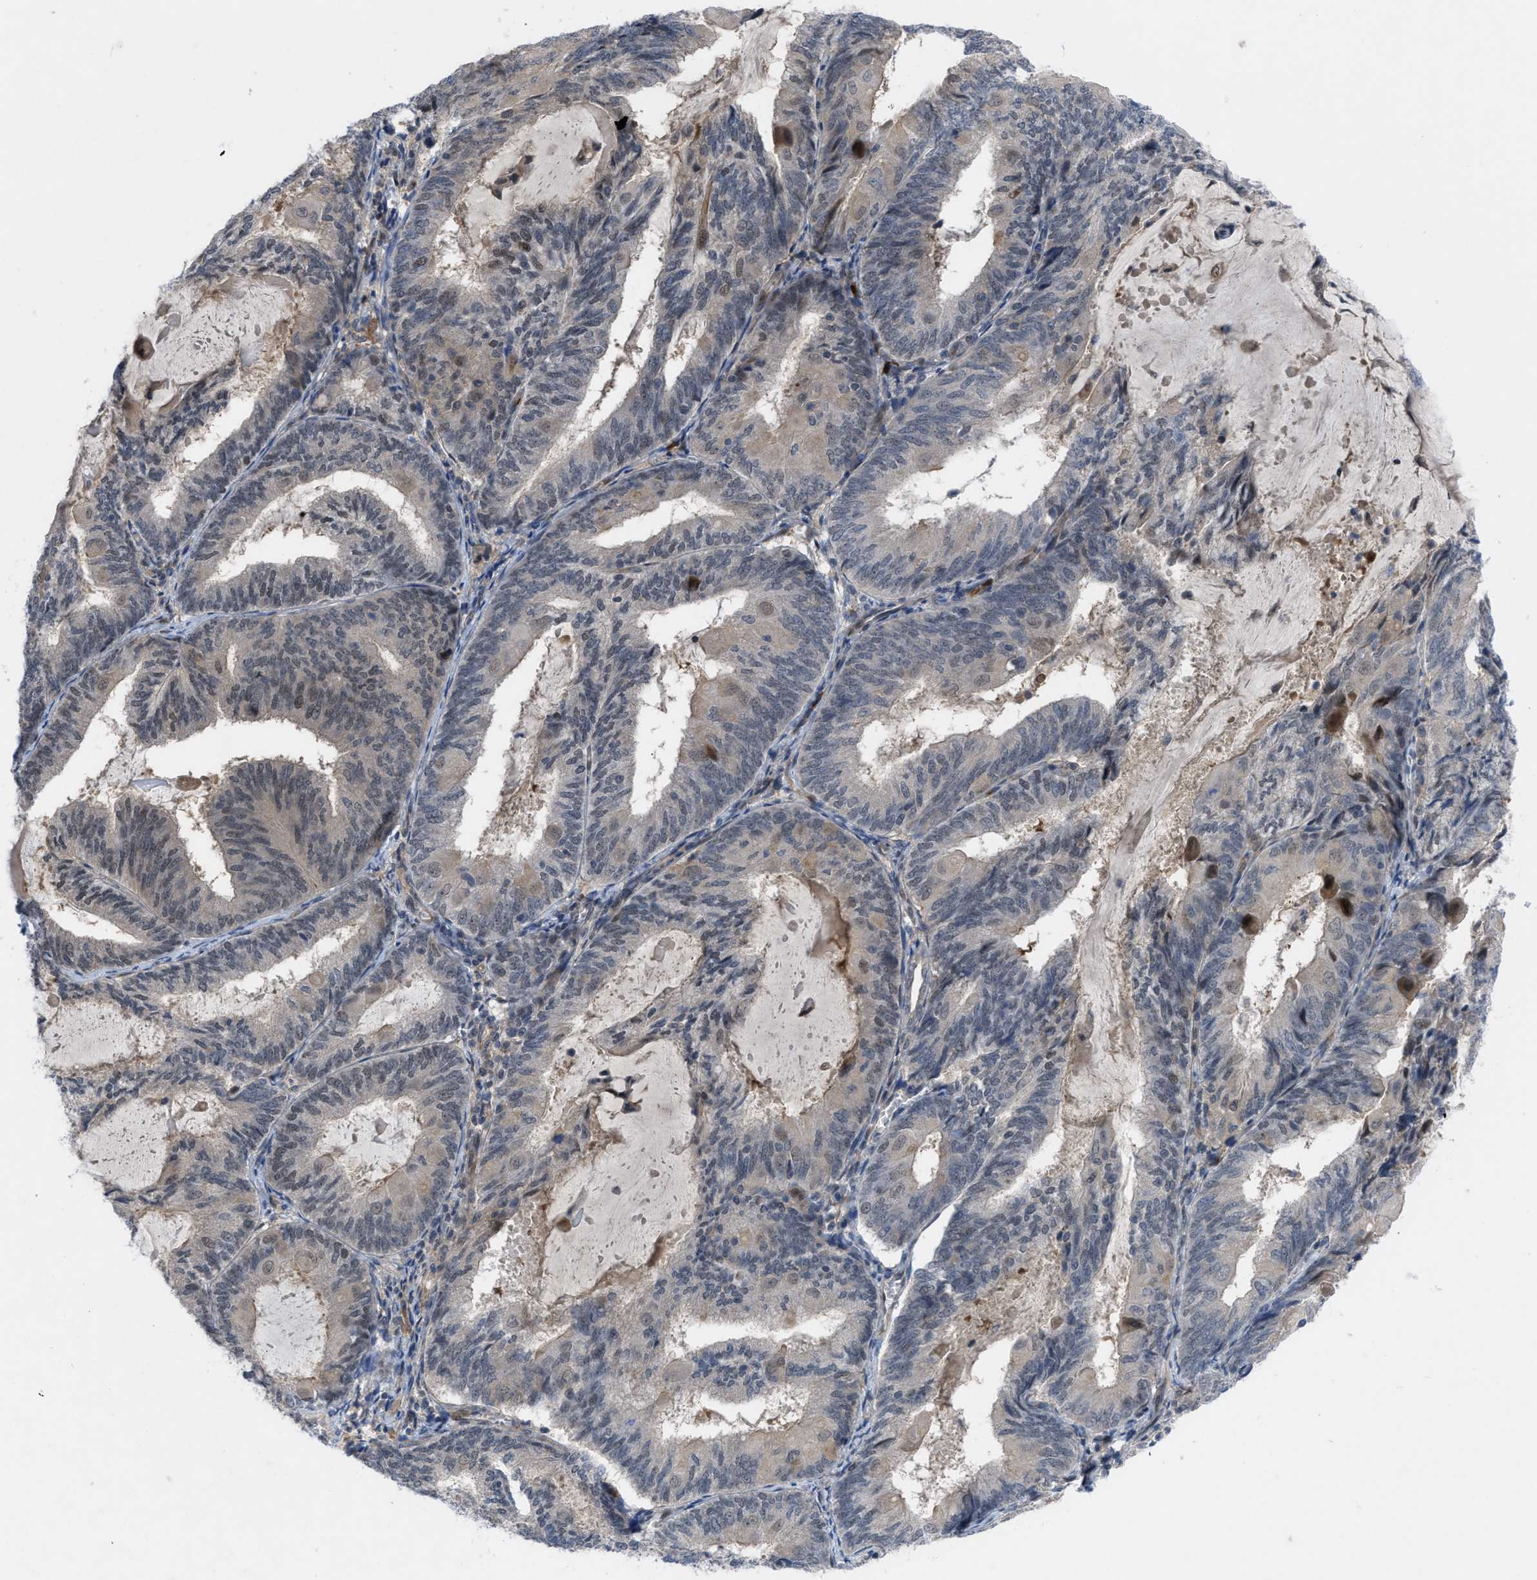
{"staining": {"intensity": "negative", "quantity": "none", "location": "none"}, "tissue": "endometrial cancer", "cell_type": "Tumor cells", "image_type": "cancer", "snomed": [{"axis": "morphology", "description": "Adenocarcinoma, NOS"}, {"axis": "topography", "description": "Endometrium"}], "caption": "A histopathology image of endometrial cancer stained for a protein demonstrates no brown staining in tumor cells. The staining is performed using DAB (3,3'-diaminobenzidine) brown chromogen with nuclei counter-stained in using hematoxylin.", "gene": "IL17RE", "patient": {"sex": "female", "age": 81}}